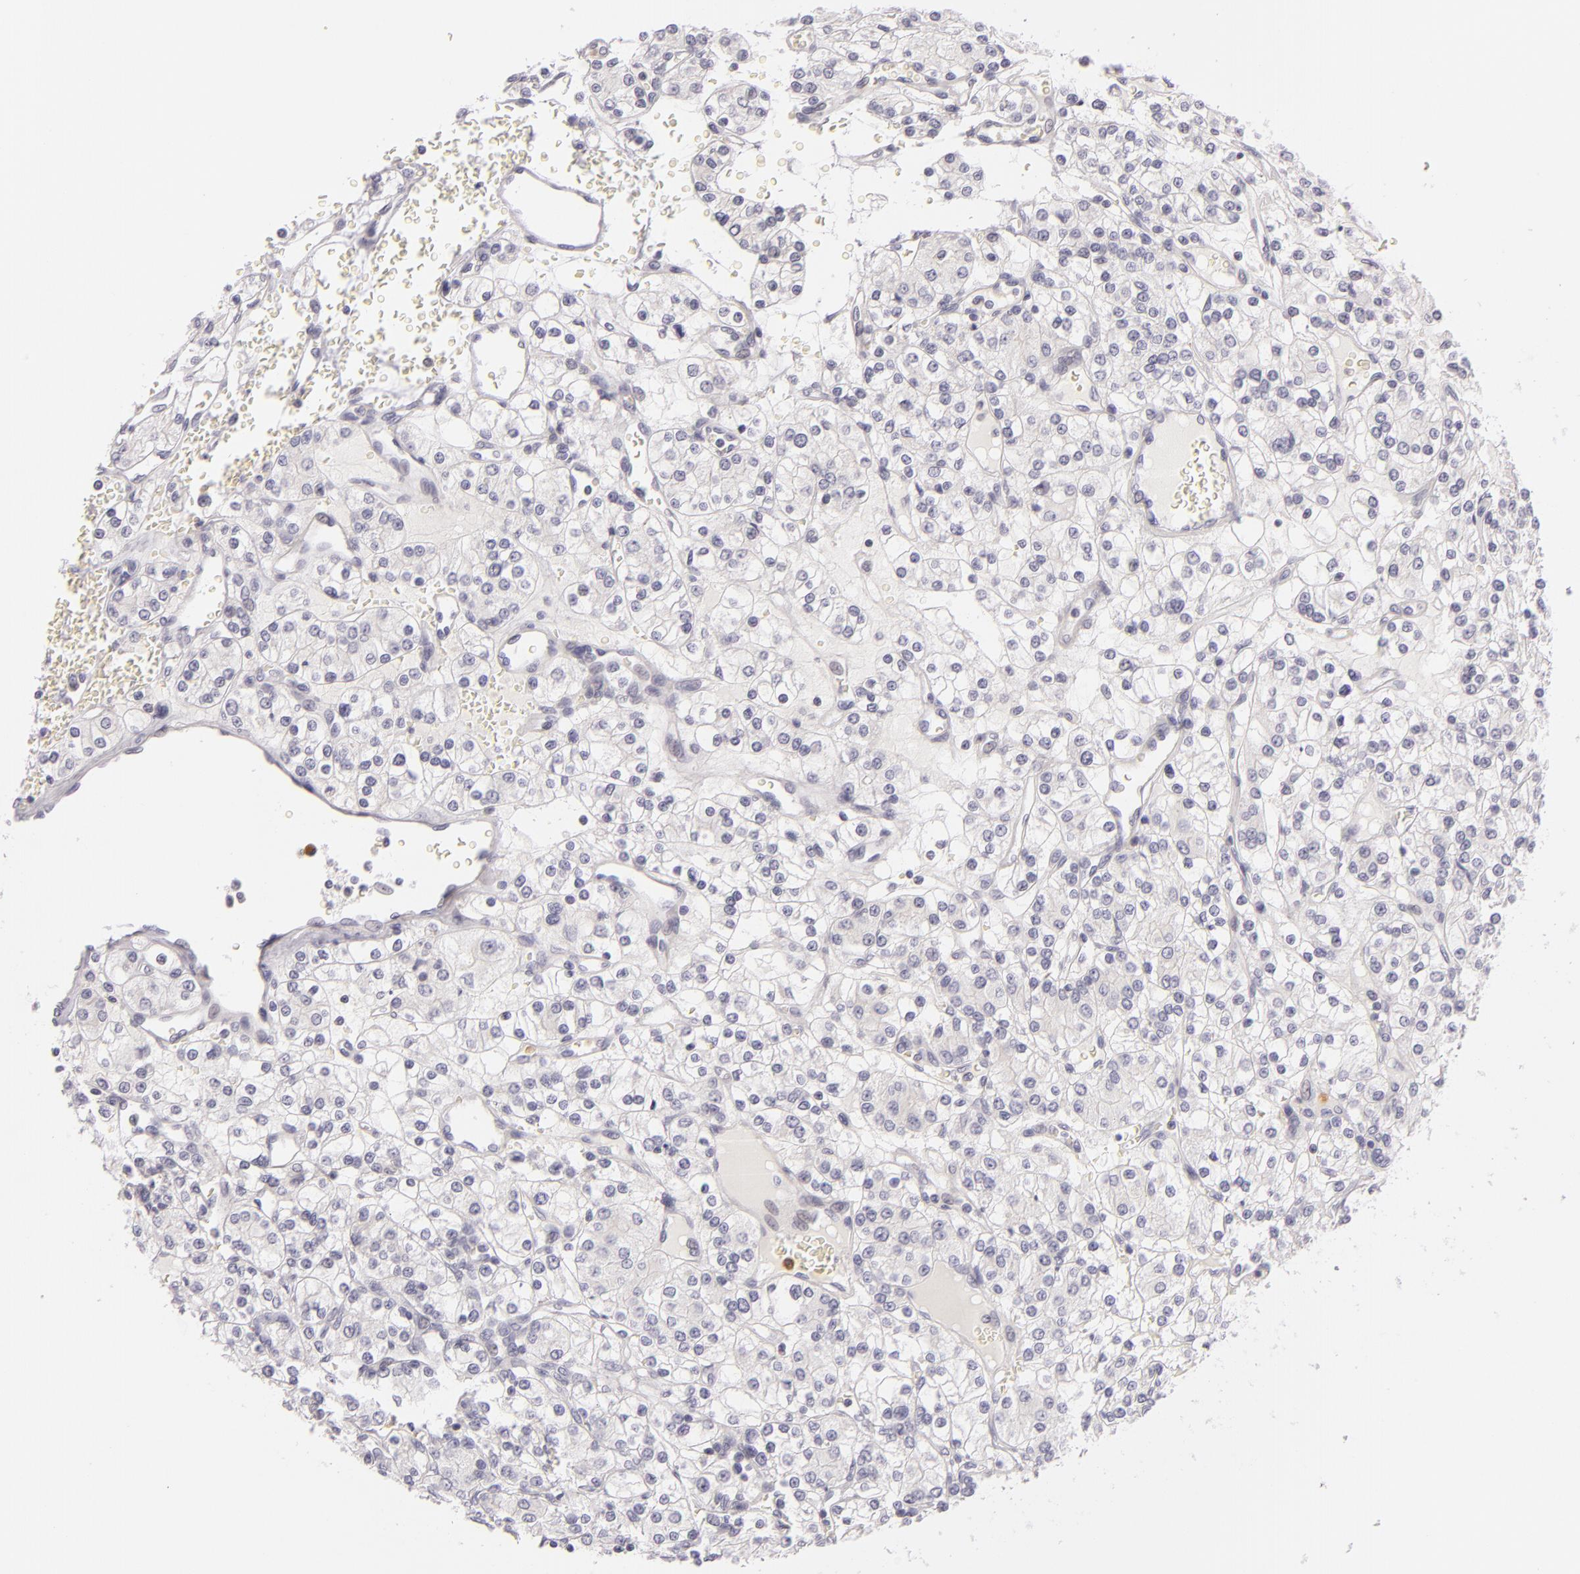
{"staining": {"intensity": "negative", "quantity": "none", "location": "none"}, "tissue": "renal cancer", "cell_type": "Tumor cells", "image_type": "cancer", "snomed": [{"axis": "morphology", "description": "Adenocarcinoma, NOS"}, {"axis": "topography", "description": "Kidney"}], "caption": "Human adenocarcinoma (renal) stained for a protein using immunohistochemistry reveals no positivity in tumor cells.", "gene": "FAM181A", "patient": {"sex": "female", "age": 62}}